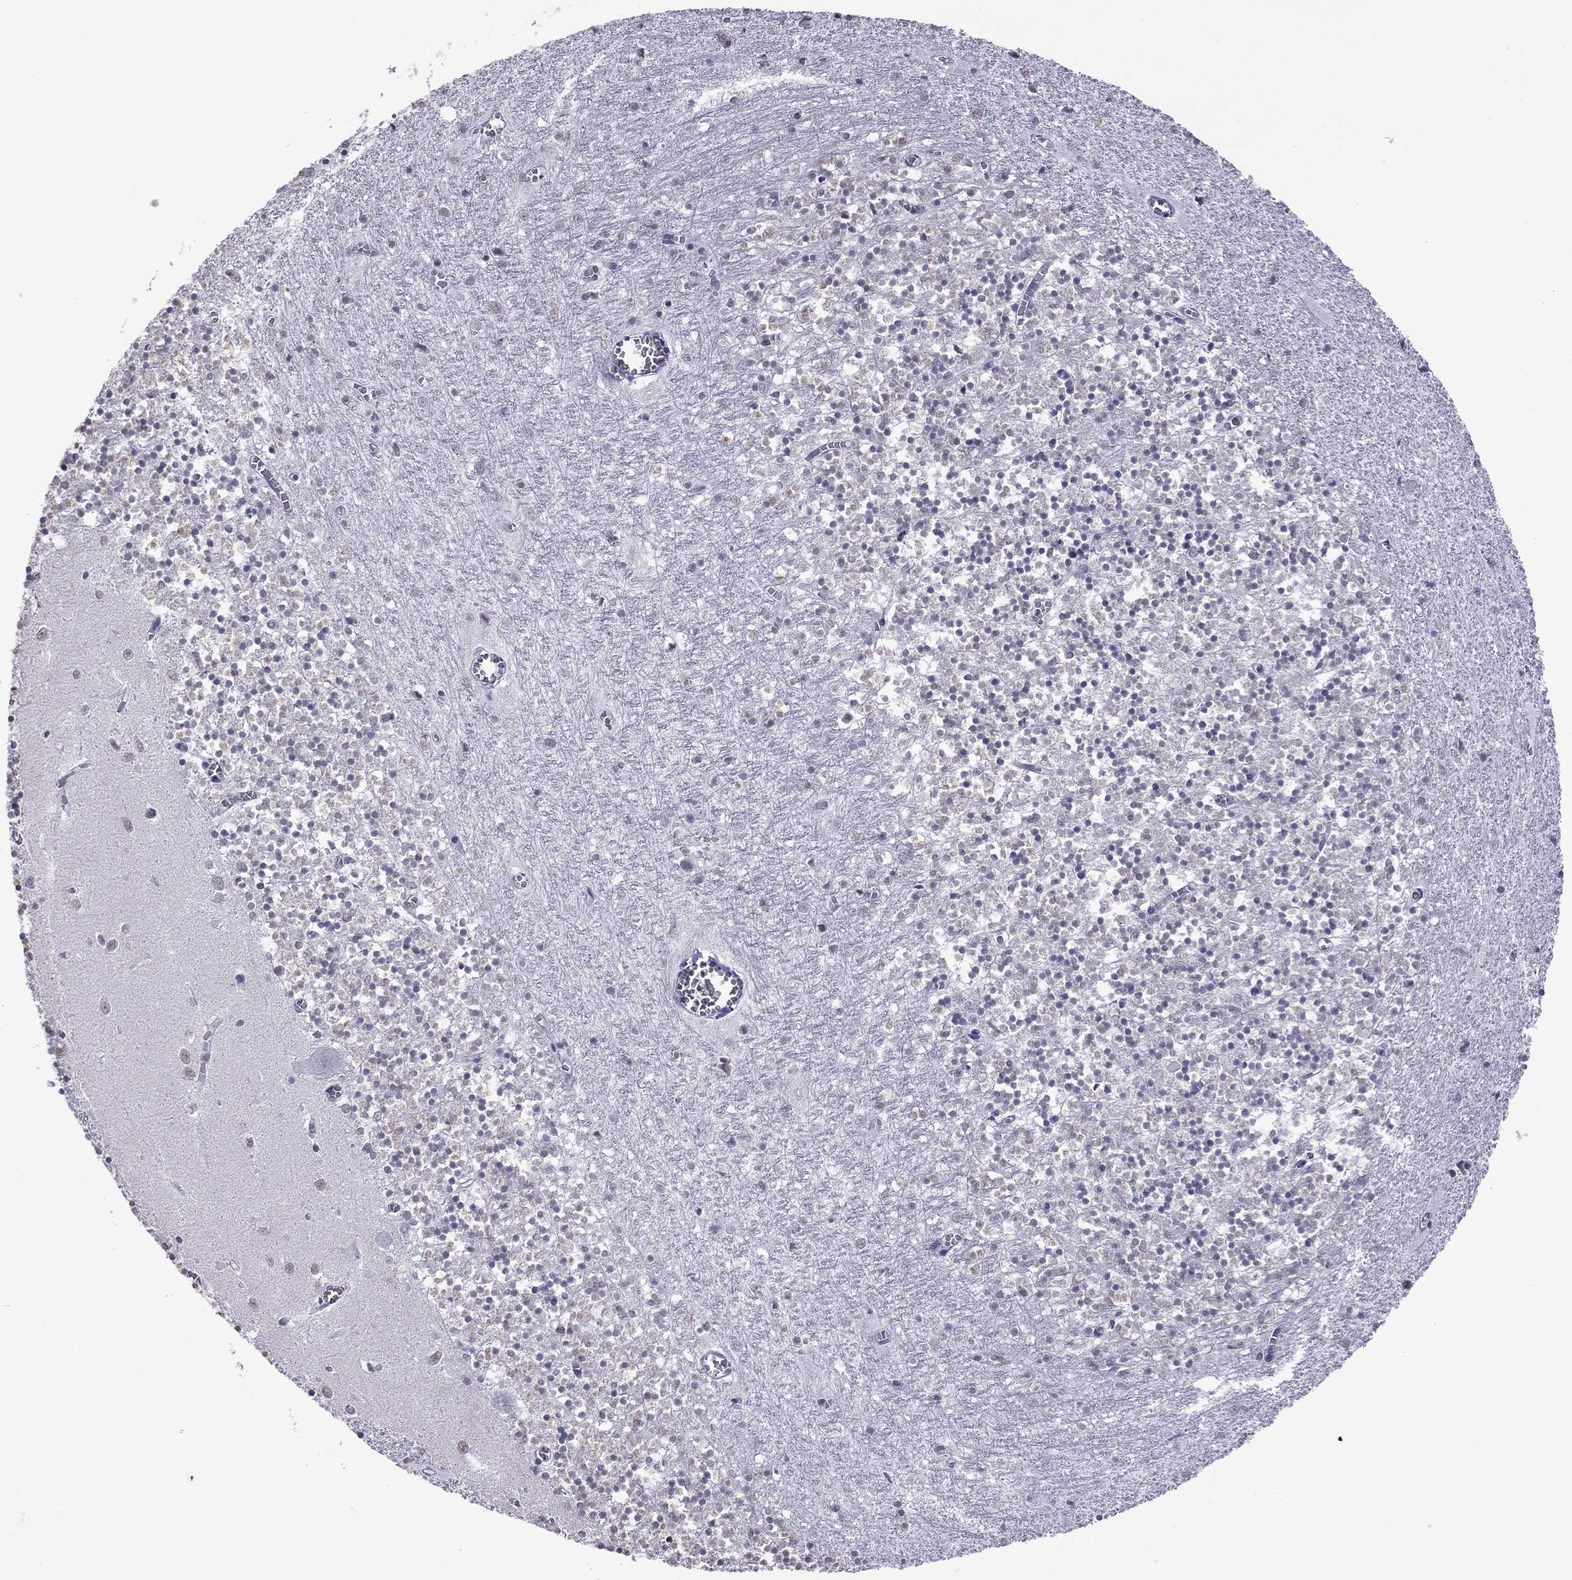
{"staining": {"intensity": "negative", "quantity": "none", "location": "none"}, "tissue": "cerebellum", "cell_type": "Cells in granular layer", "image_type": "normal", "snomed": [{"axis": "morphology", "description": "Normal tissue, NOS"}, {"axis": "topography", "description": "Cerebellum"}], "caption": "Immunohistochemical staining of normal cerebellum exhibits no significant positivity in cells in granular layer. (Stains: DAB (3,3'-diaminobenzidine) IHC with hematoxylin counter stain, Microscopy: brightfield microscopy at high magnification).", "gene": "PPP1R3A", "patient": {"sex": "female", "age": 64}}